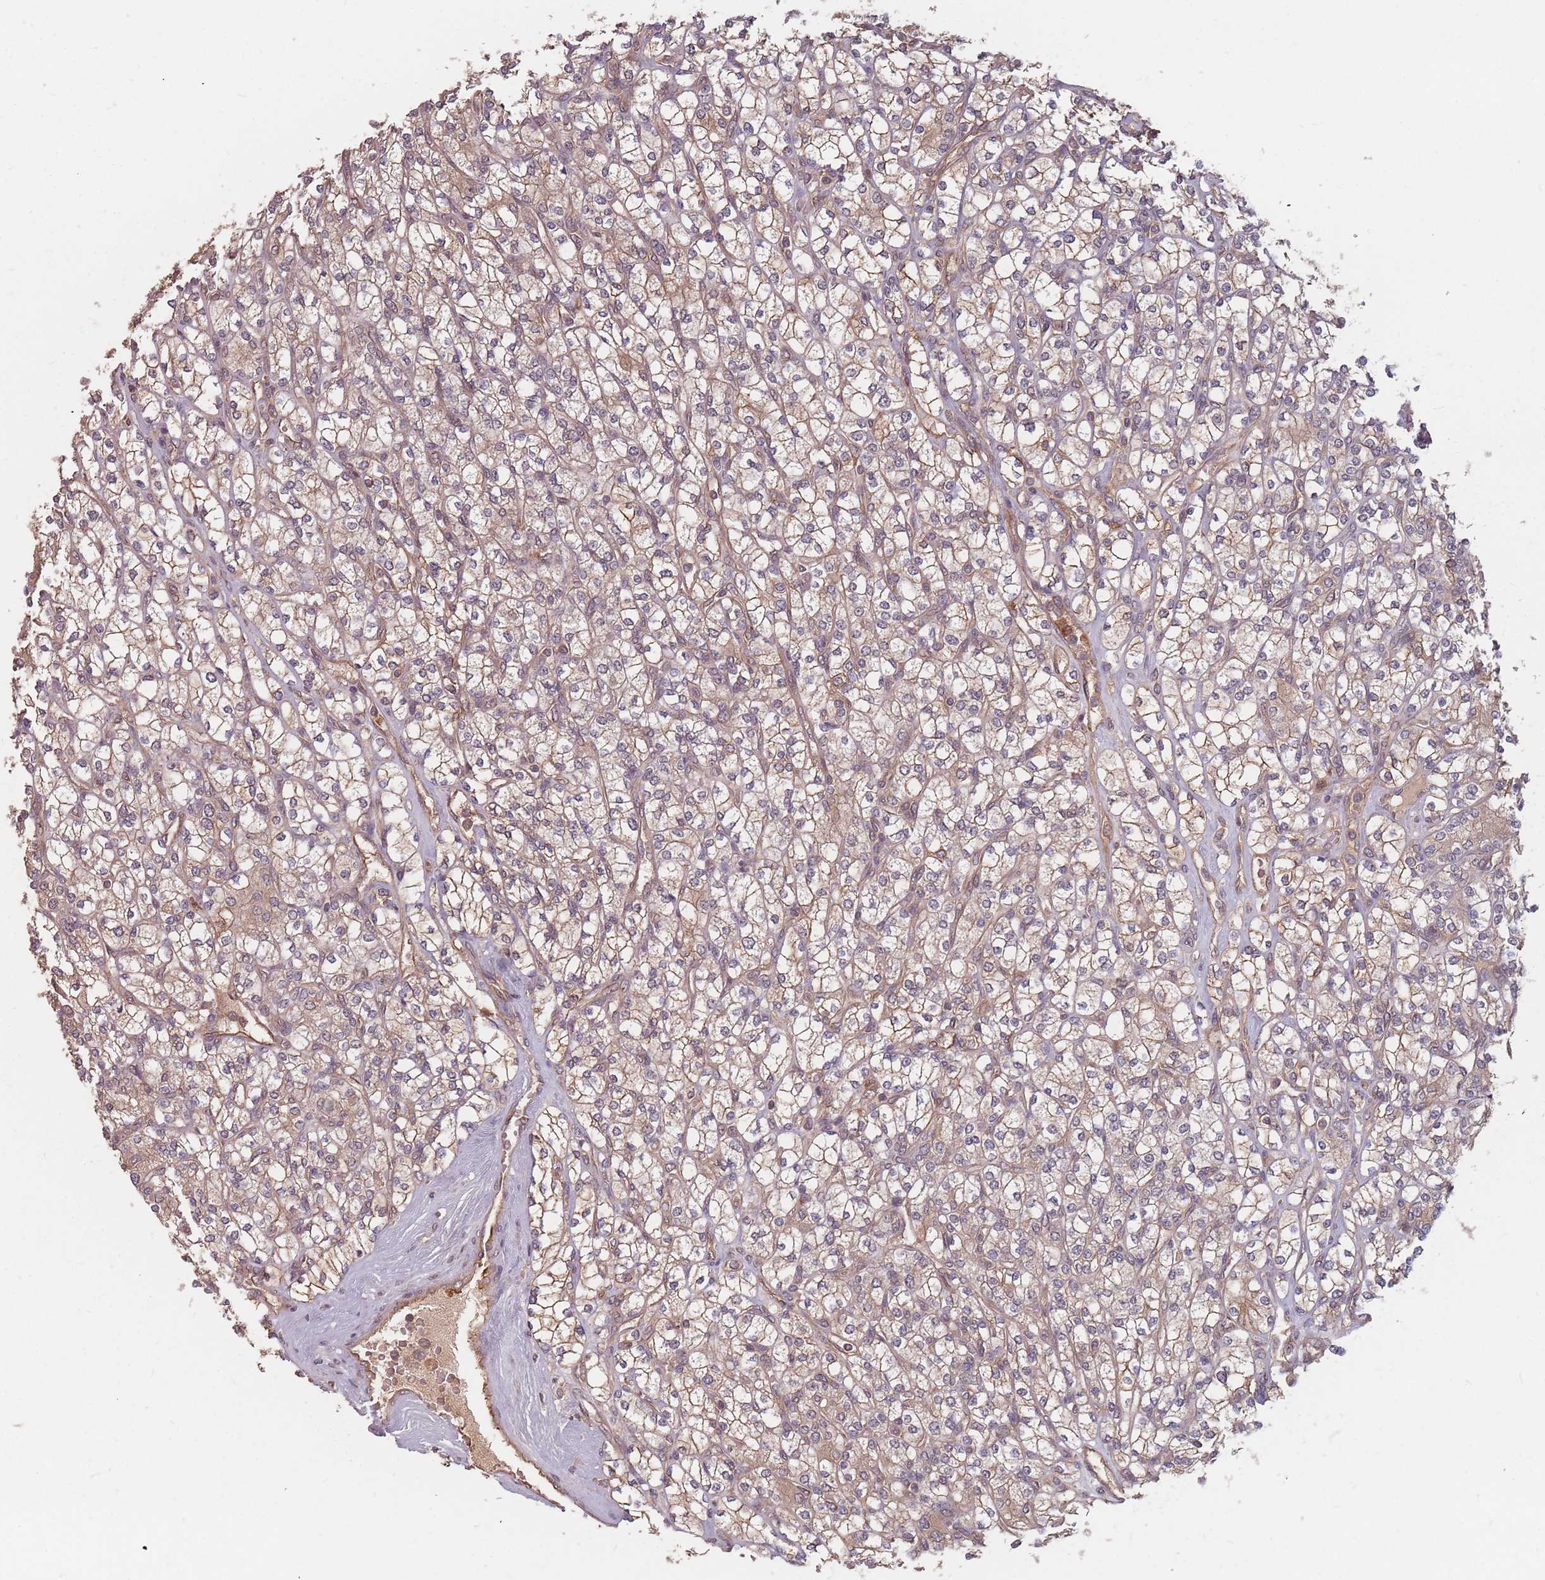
{"staining": {"intensity": "weak", "quantity": ">75%", "location": "cytoplasmic/membranous"}, "tissue": "renal cancer", "cell_type": "Tumor cells", "image_type": "cancer", "snomed": [{"axis": "morphology", "description": "Adenocarcinoma, NOS"}, {"axis": "topography", "description": "Kidney"}], "caption": "An IHC histopathology image of neoplastic tissue is shown. Protein staining in brown shows weak cytoplasmic/membranous positivity in adenocarcinoma (renal) within tumor cells. Using DAB (3,3'-diaminobenzidine) (brown) and hematoxylin (blue) stains, captured at high magnification using brightfield microscopy.", "gene": "C3orf14", "patient": {"sex": "male", "age": 77}}